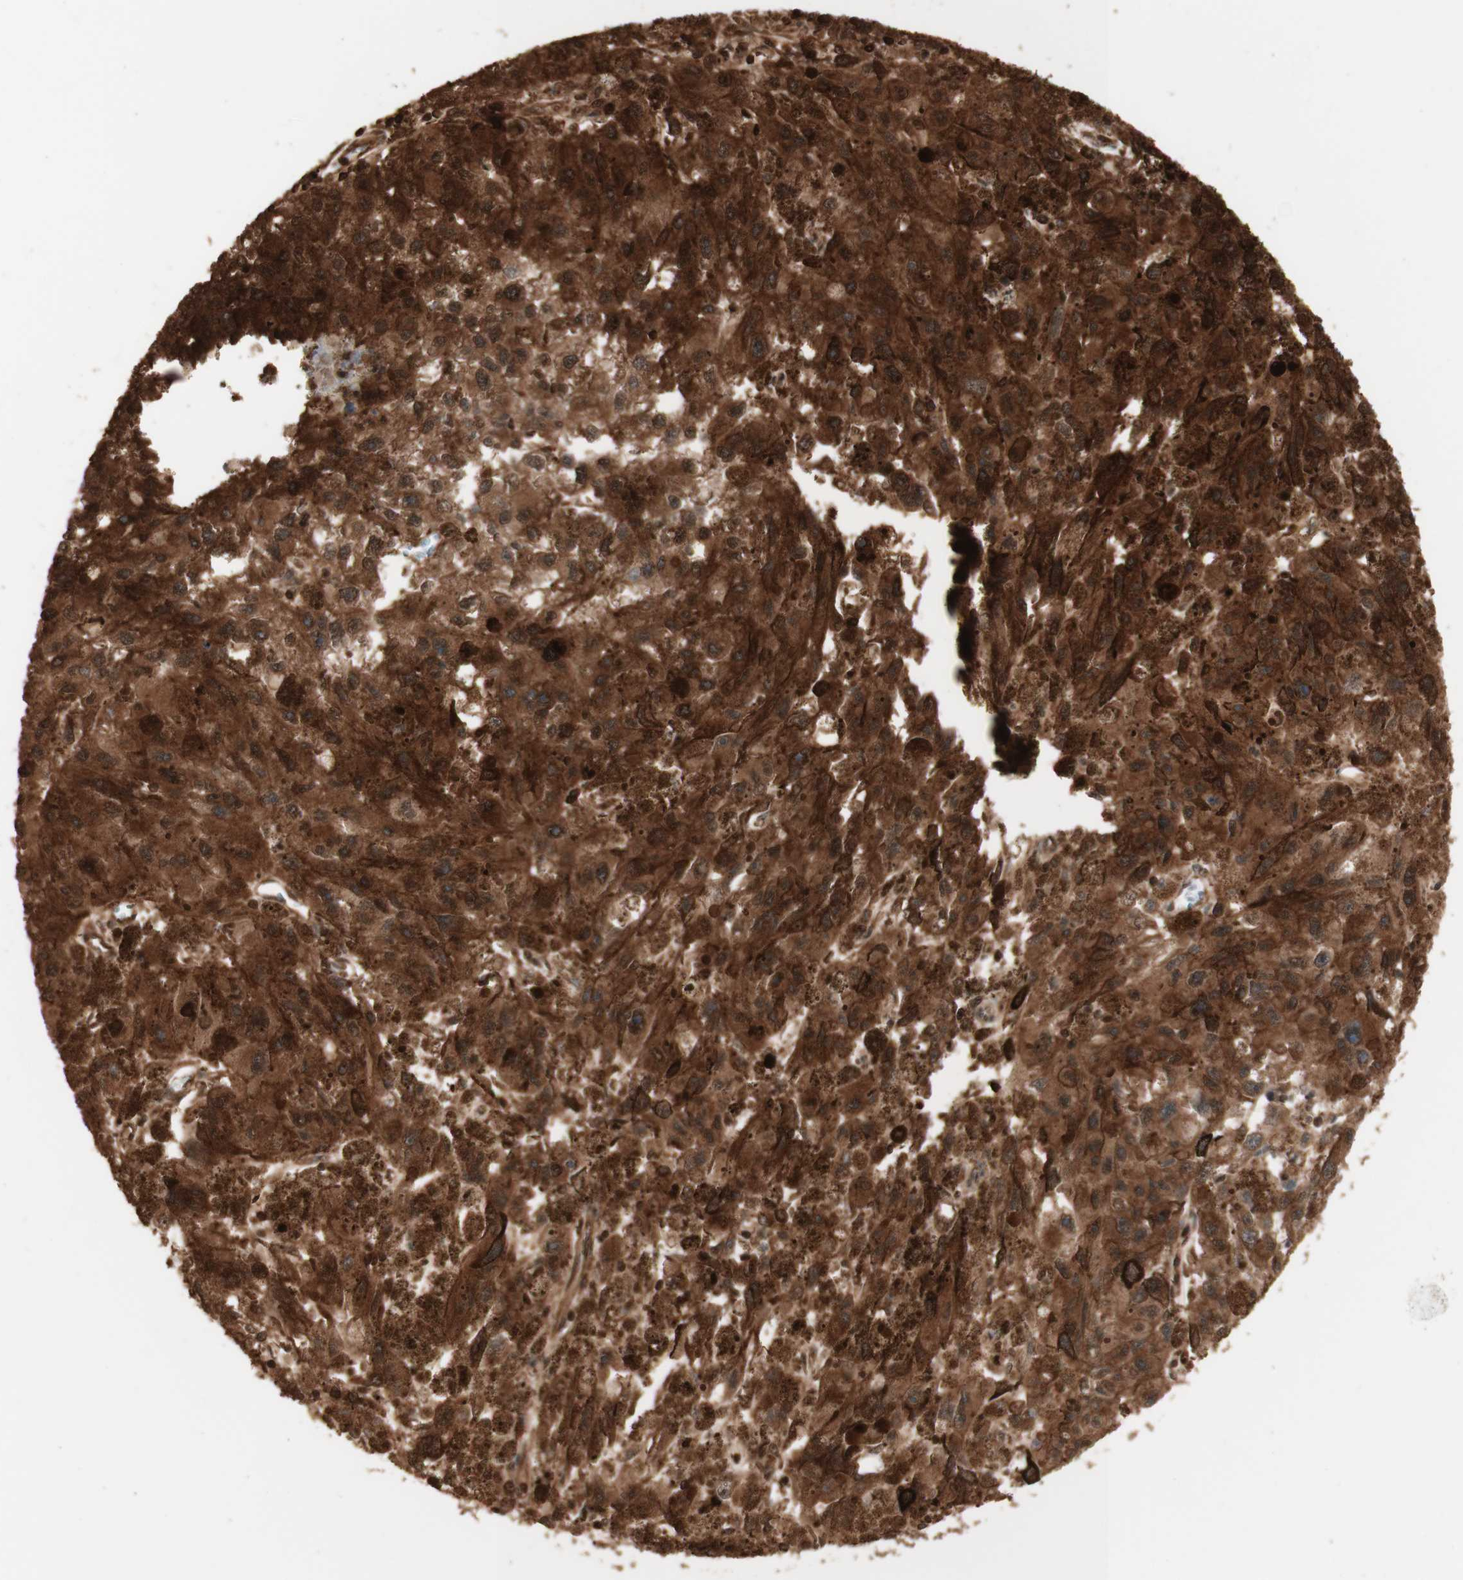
{"staining": {"intensity": "strong", "quantity": ">75%", "location": "cytoplasmic/membranous,nuclear"}, "tissue": "melanoma", "cell_type": "Tumor cells", "image_type": "cancer", "snomed": [{"axis": "morphology", "description": "Malignant melanoma, NOS"}, {"axis": "topography", "description": "Skin"}], "caption": "Malignant melanoma was stained to show a protein in brown. There is high levels of strong cytoplasmic/membranous and nuclear positivity in approximately >75% of tumor cells. Nuclei are stained in blue.", "gene": "YWHAB", "patient": {"sex": "female", "age": 104}}